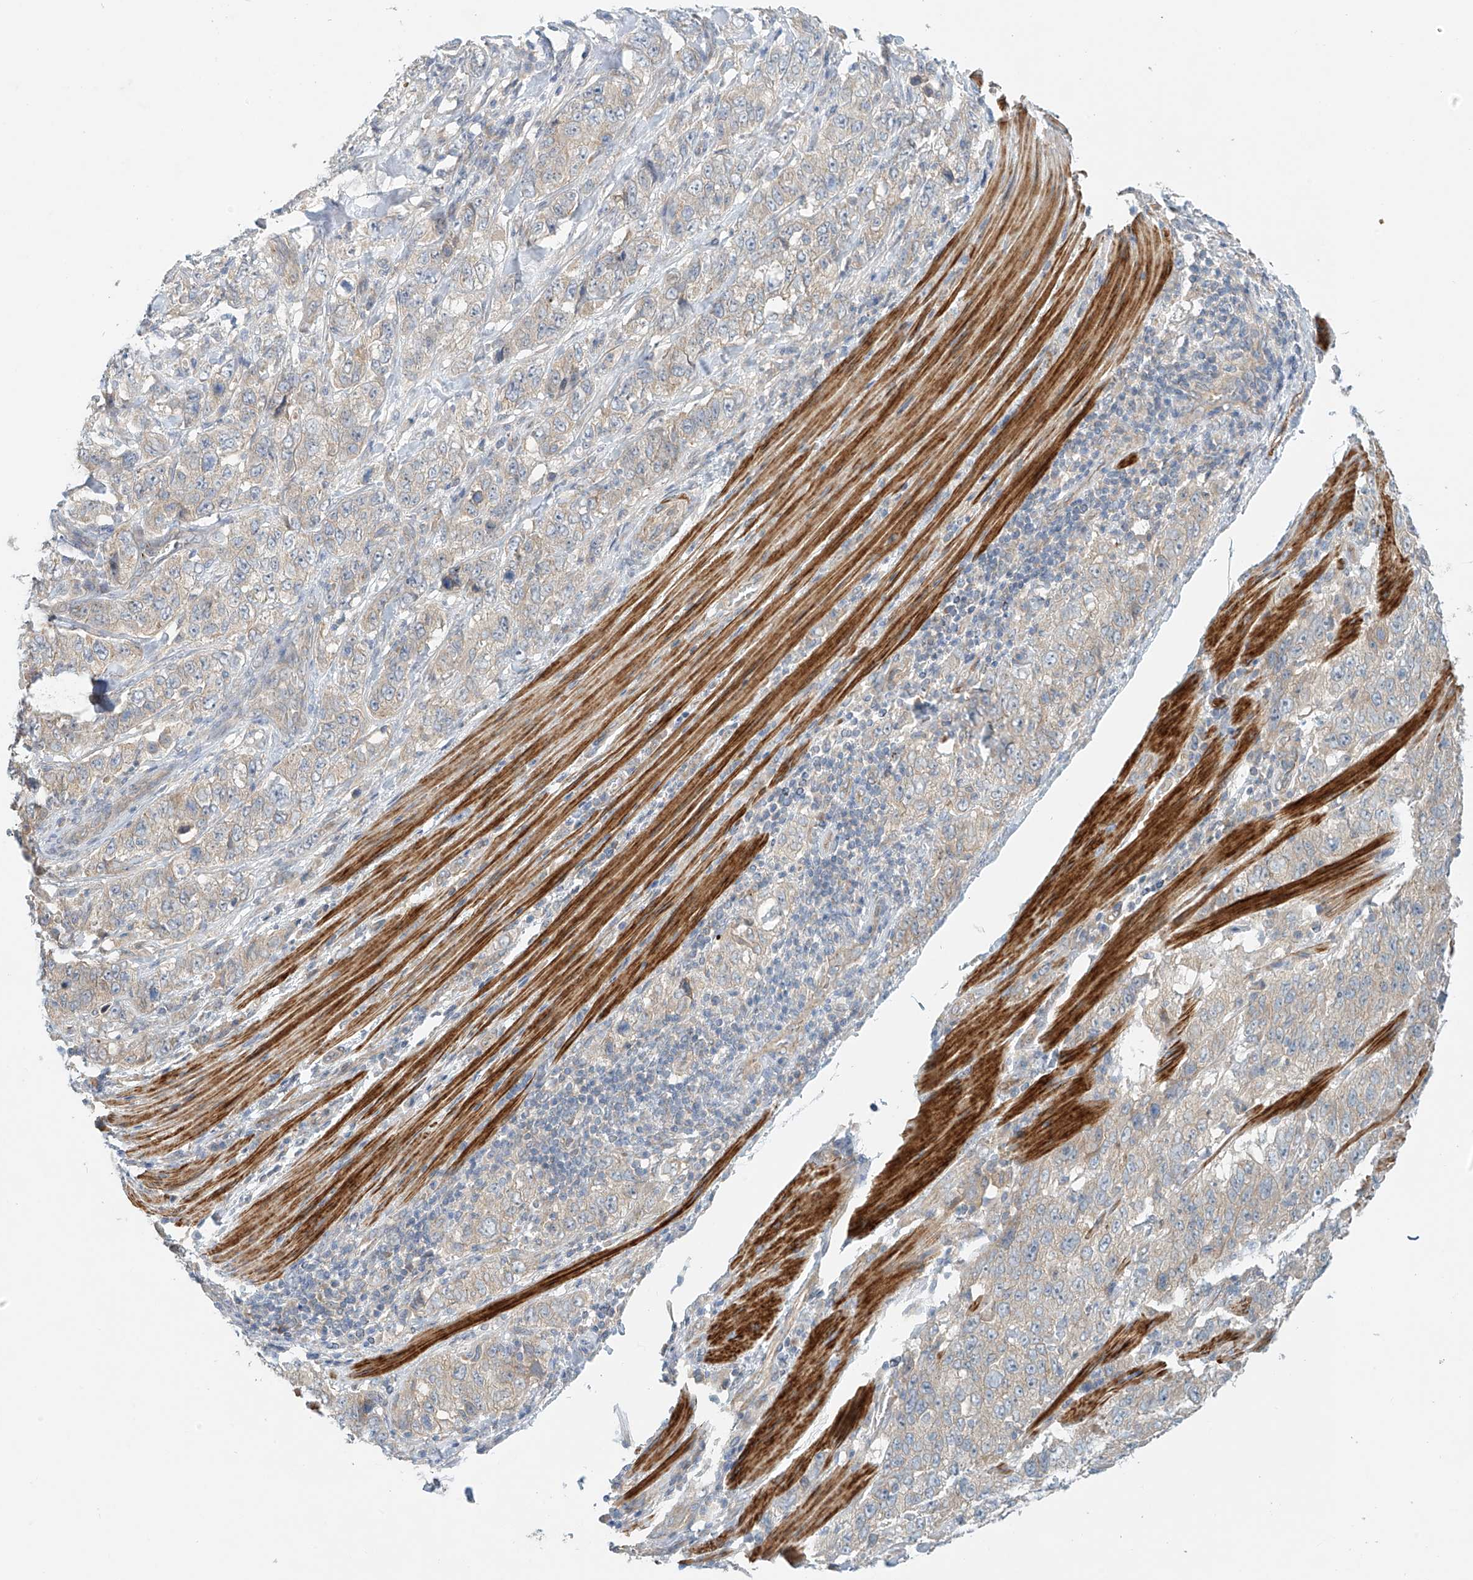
{"staining": {"intensity": "negative", "quantity": "none", "location": "none"}, "tissue": "stomach cancer", "cell_type": "Tumor cells", "image_type": "cancer", "snomed": [{"axis": "morphology", "description": "Adenocarcinoma, NOS"}, {"axis": "topography", "description": "Stomach"}], "caption": "A histopathology image of adenocarcinoma (stomach) stained for a protein displays no brown staining in tumor cells.", "gene": "LYRM9", "patient": {"sex": "male", "age": 48}}